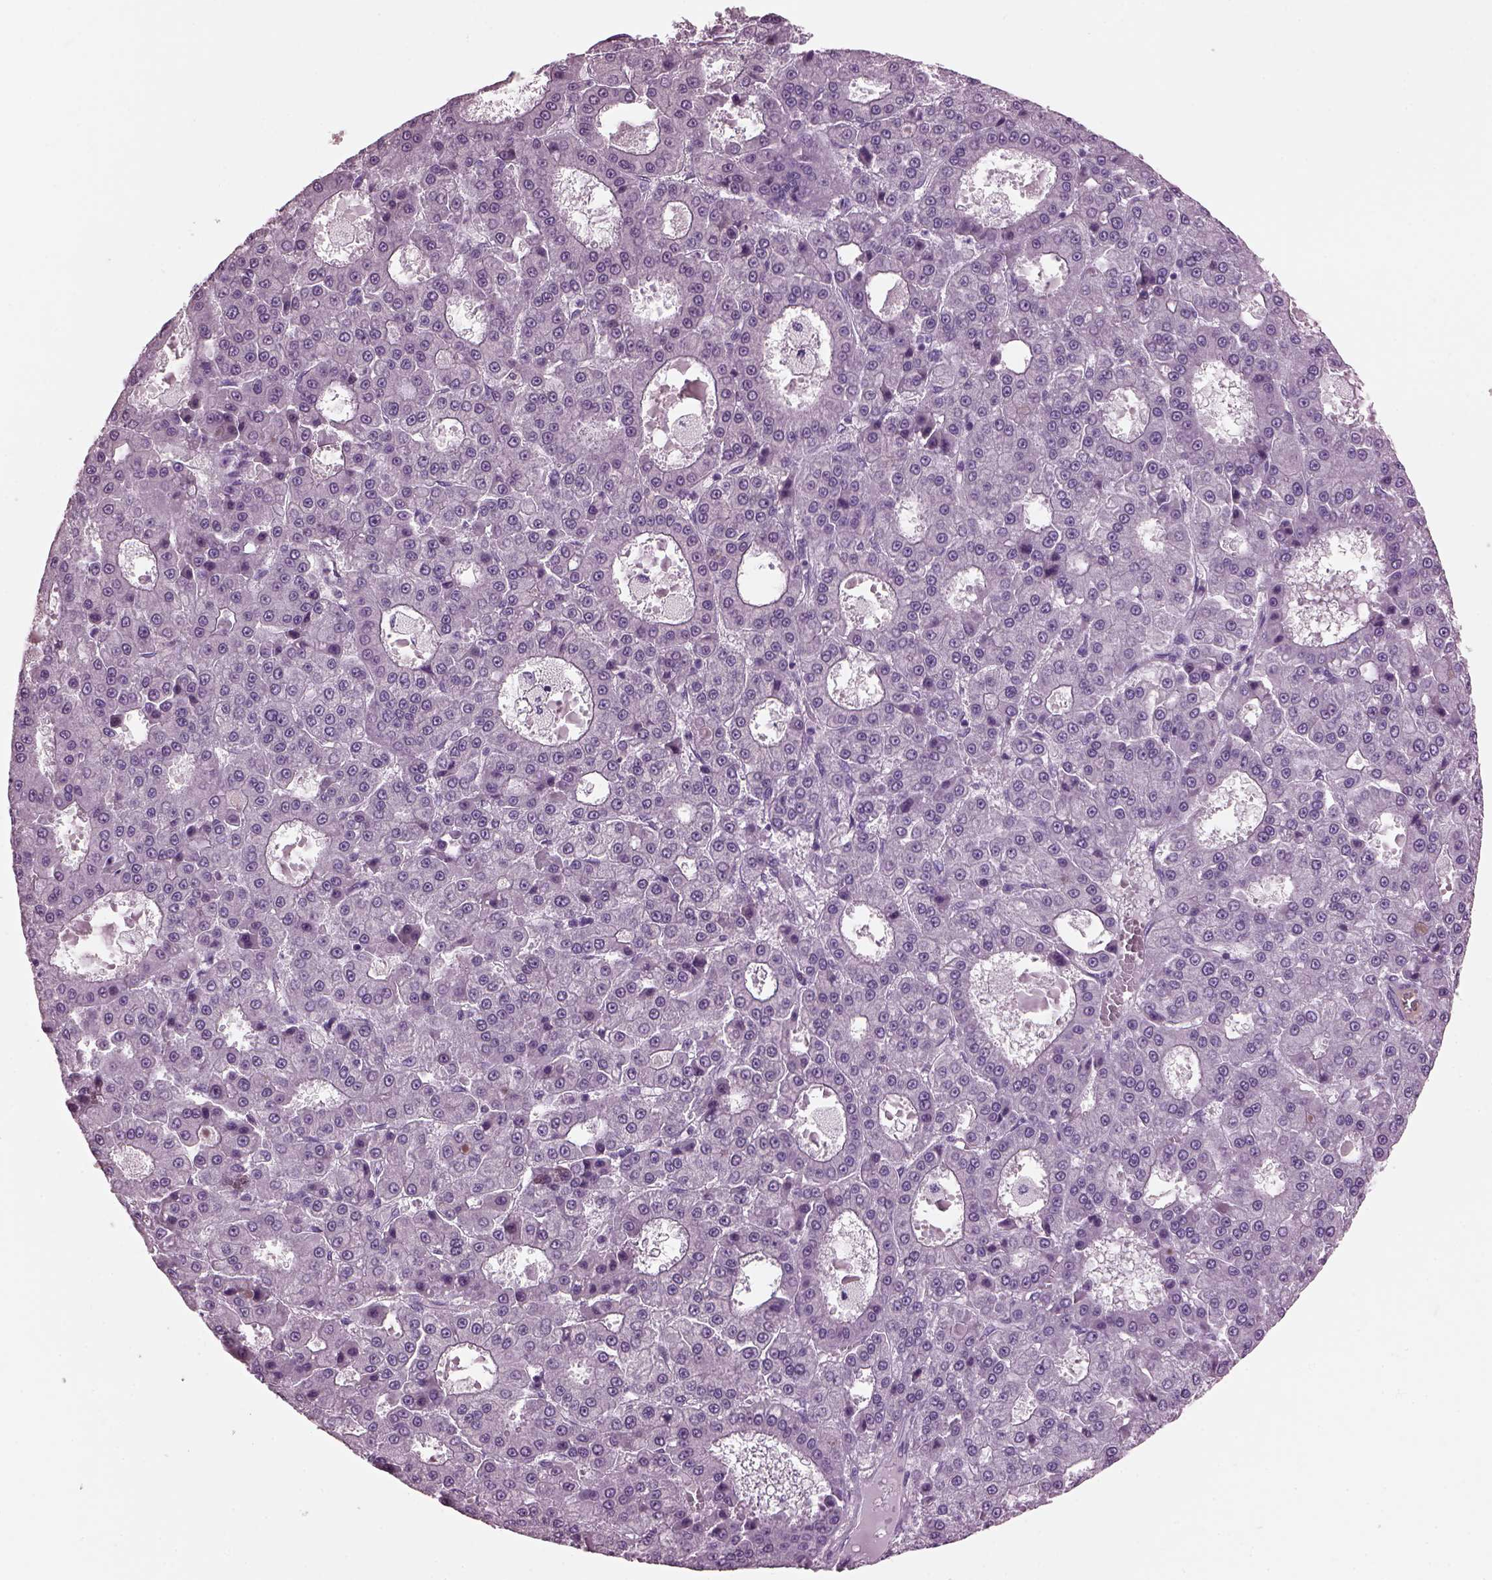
{"staining": {"intensity": "negative", "quantity": "none", "location": "none"}, "tissue": "liver cancer", "cell_type": "Tumor cells", "image_type": "cancer", "snomed": [{"axis": "morphology", "description": "Carcinoma, Hepatocellular, NOS"}, {"axis": "topography", "description": "Liver"}], "caption": "Immunohistochemistry (IHC) of hepatocellular carcinoma (liver) displays no staining in tumor cells. The staining is performed using DAB (3,3'-diaminobenzidine) brown chromogen with nuclei counter-stained in using hematoxylin.", "gene": "KRTAP3-2", "patient": {"sex": "male", "age": 70}}